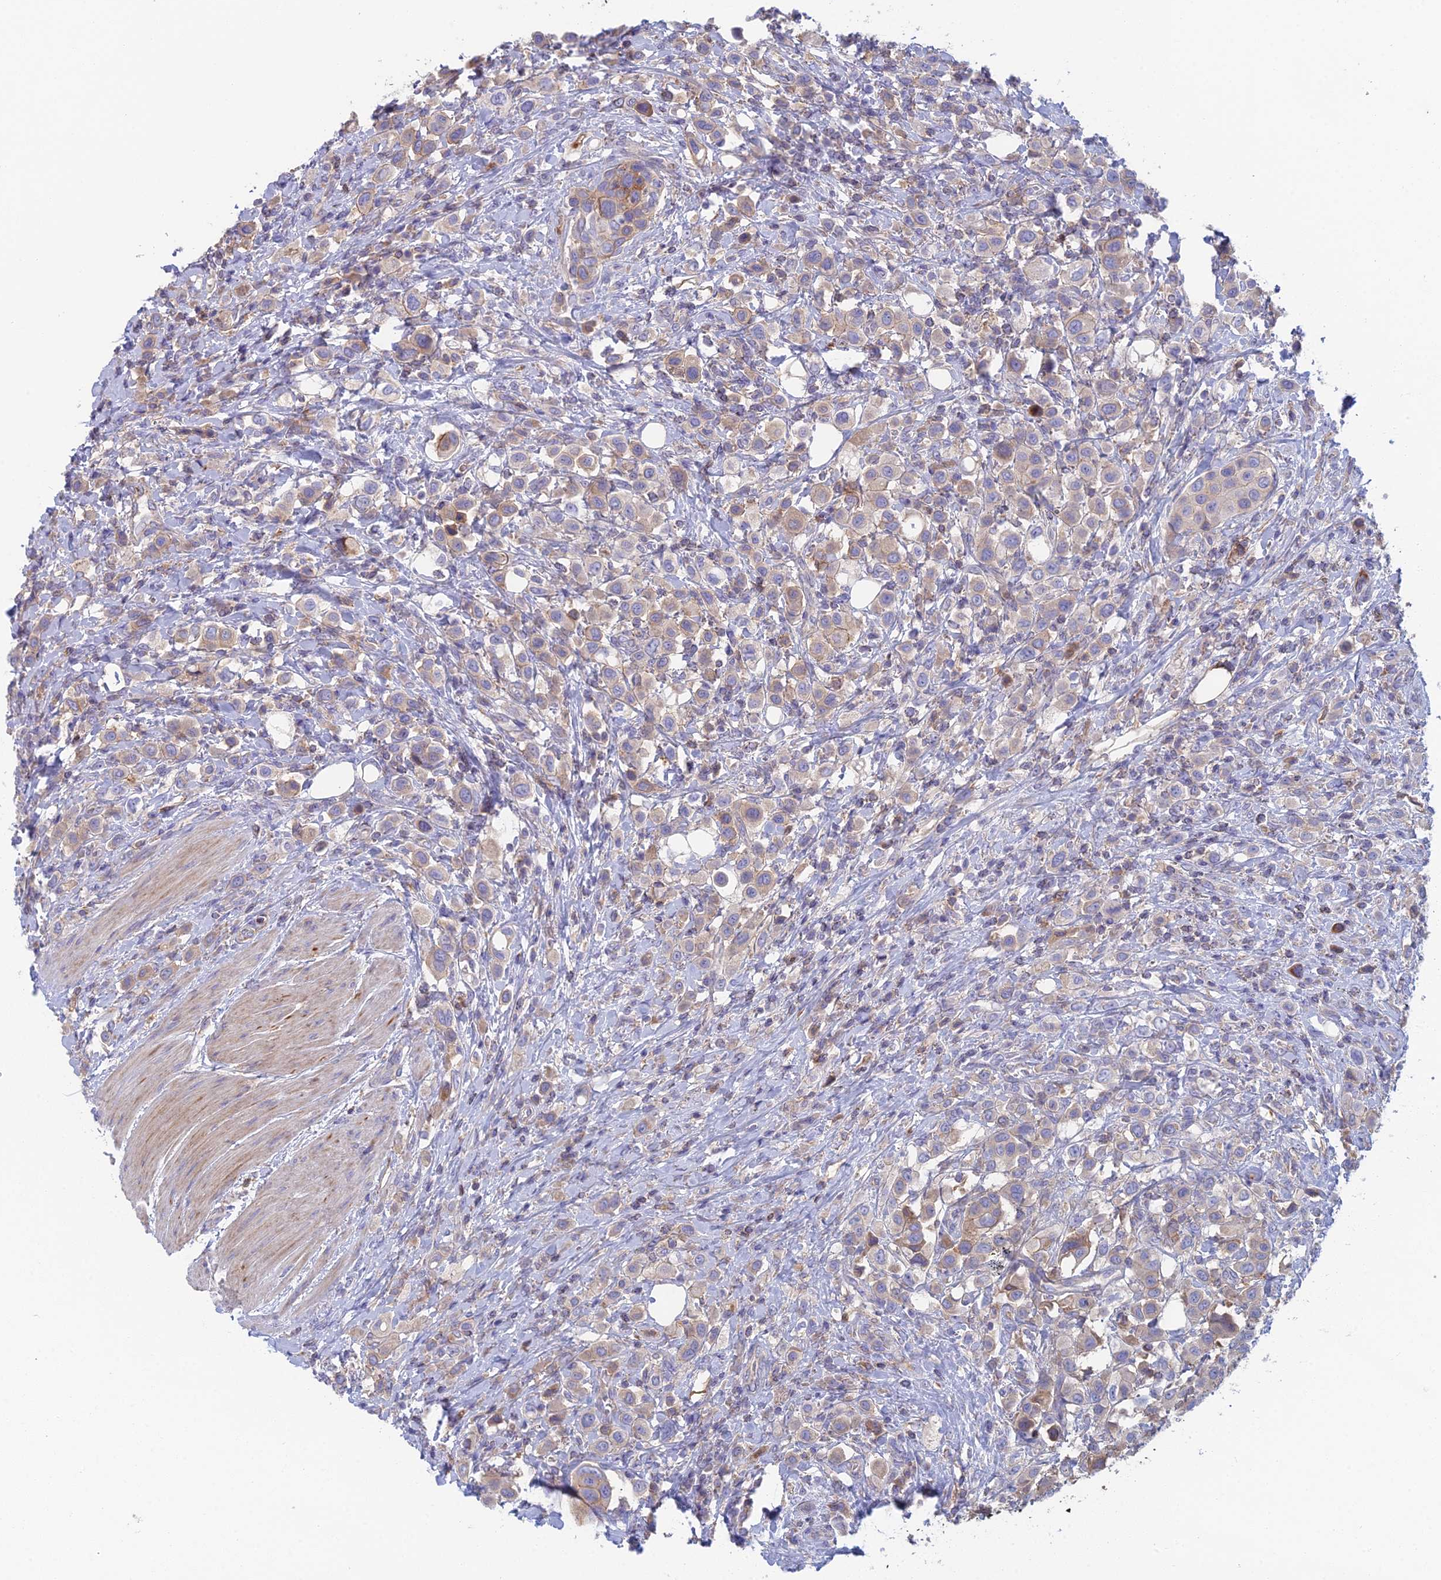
{"staining": {"intensity": "weak", "quantity": ">75%", "location": "cytoplasmic/membranous"}, "tissue": "urothelial cancer", "cell_type": "Tumor cells", "image_type": "cancer", "snomed": [{"axis": "morphology", "description": "Urothelial carcinoma, High grade"}, {"axis": "topography", "description": "Urinary bladder"}], "caption": "This is a micrograph of IHC staining of high-grade urothelial carcinoma, which shows weak staining in the cytoplasmic/membranous of tumor cells.", "gene": "IFTAP", "patient": {"sex": "male", "age": 50}}